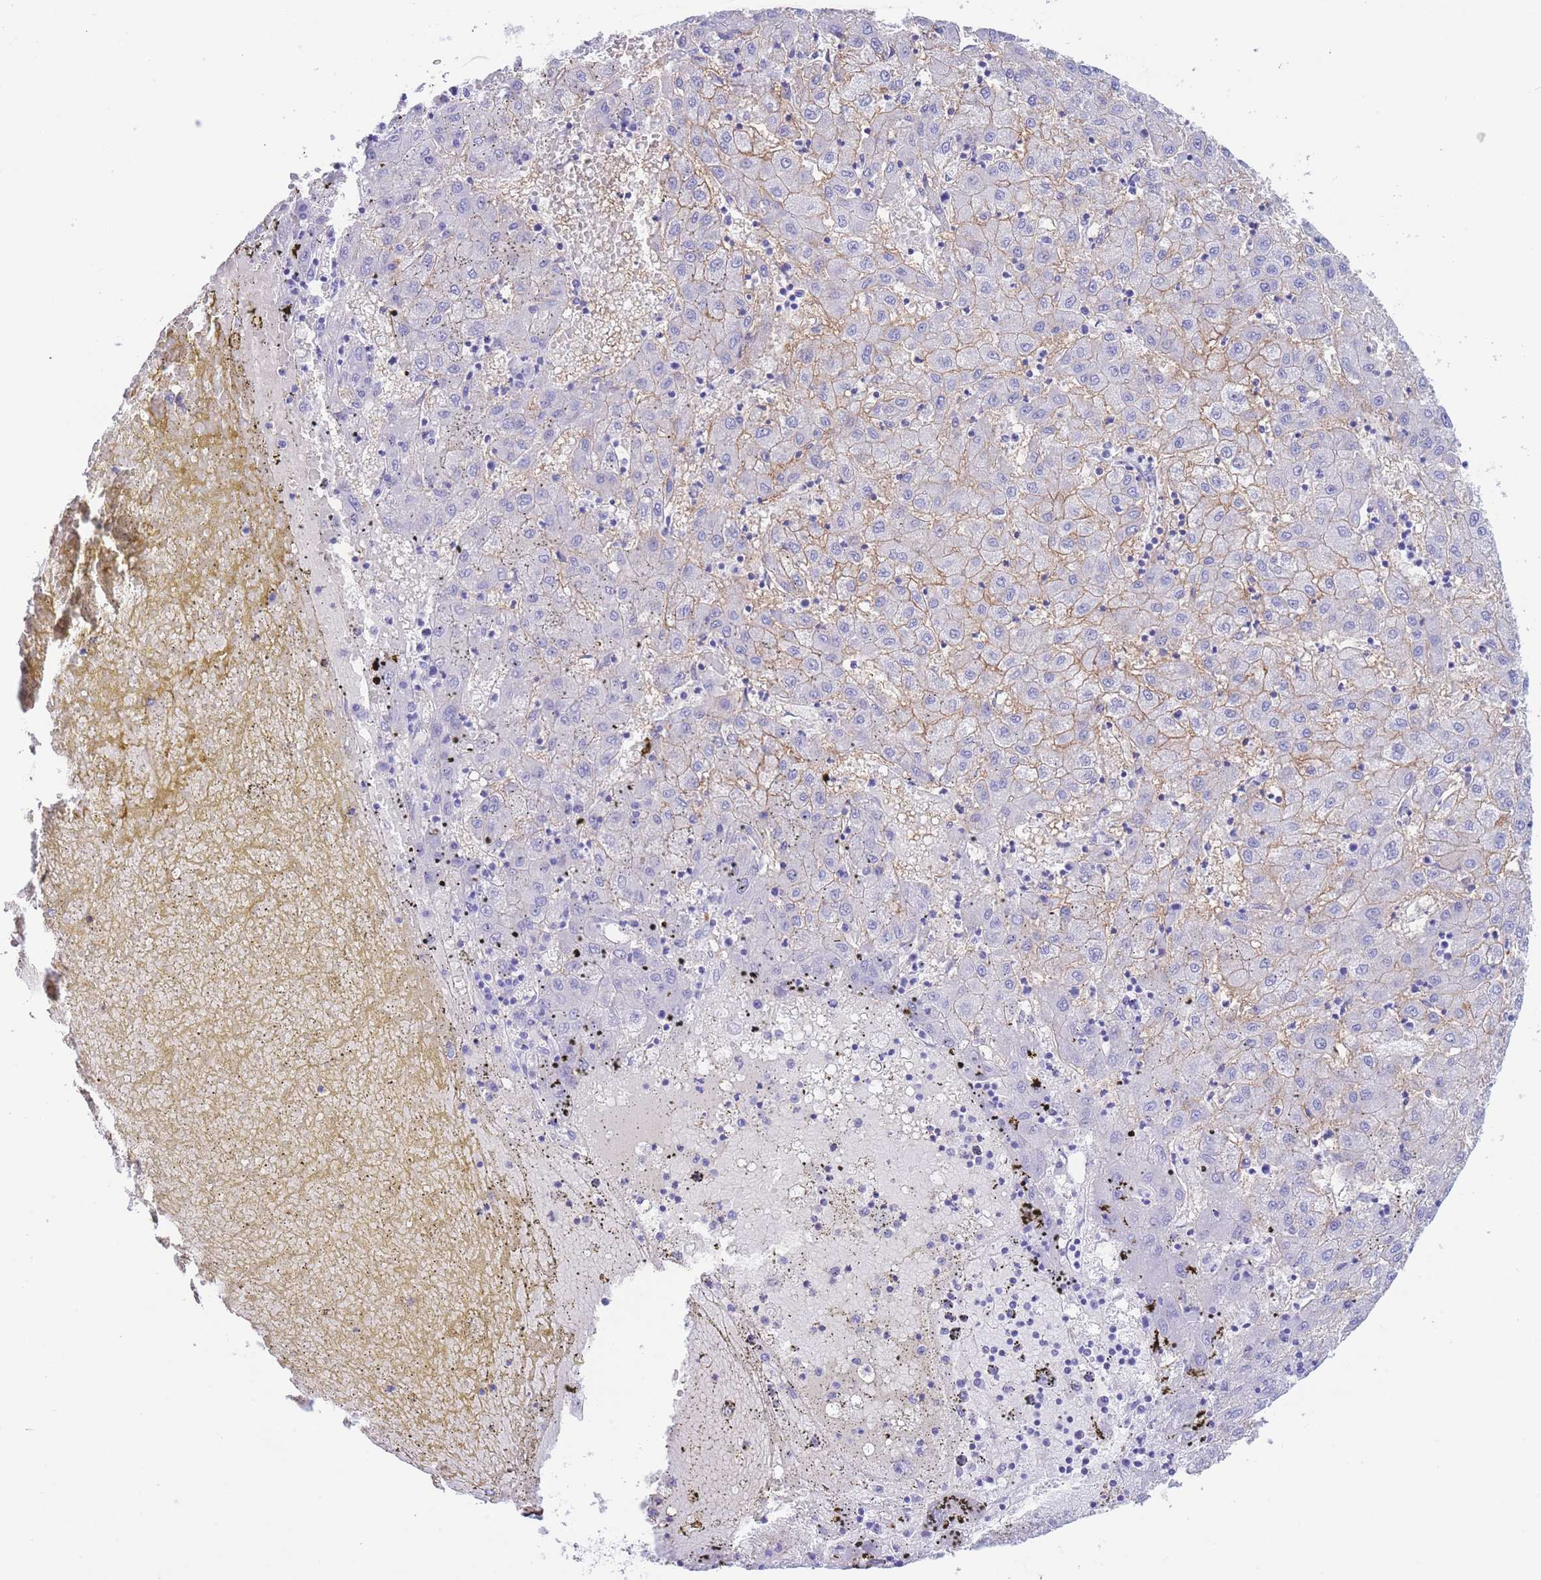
{"staining": {"intensity": "negative", "quantity": "none", "location": "none"}, "tissue": "liver cancer", "cell_type": "Tumor cells", "image_type": "cancer", "snomed": [{"axis": "morphology", "description": "Carcinoma, Hepatocellular, NOS"}, {"axis": "topography", "description": "Liver"}], "caption": "An immunohistochemistry (IHC) image of liver cancer (hepatocellular carcinoma) is shown. There is no staining in tumor cells of liver cancer (hepatocellular carcinoma). The staining is performed using DAB brown chromogen with nuclei counter-stained in using hematoxylin.", "gene": "SLCO1B3", "patient": {"sex": "male", "age": 72}}